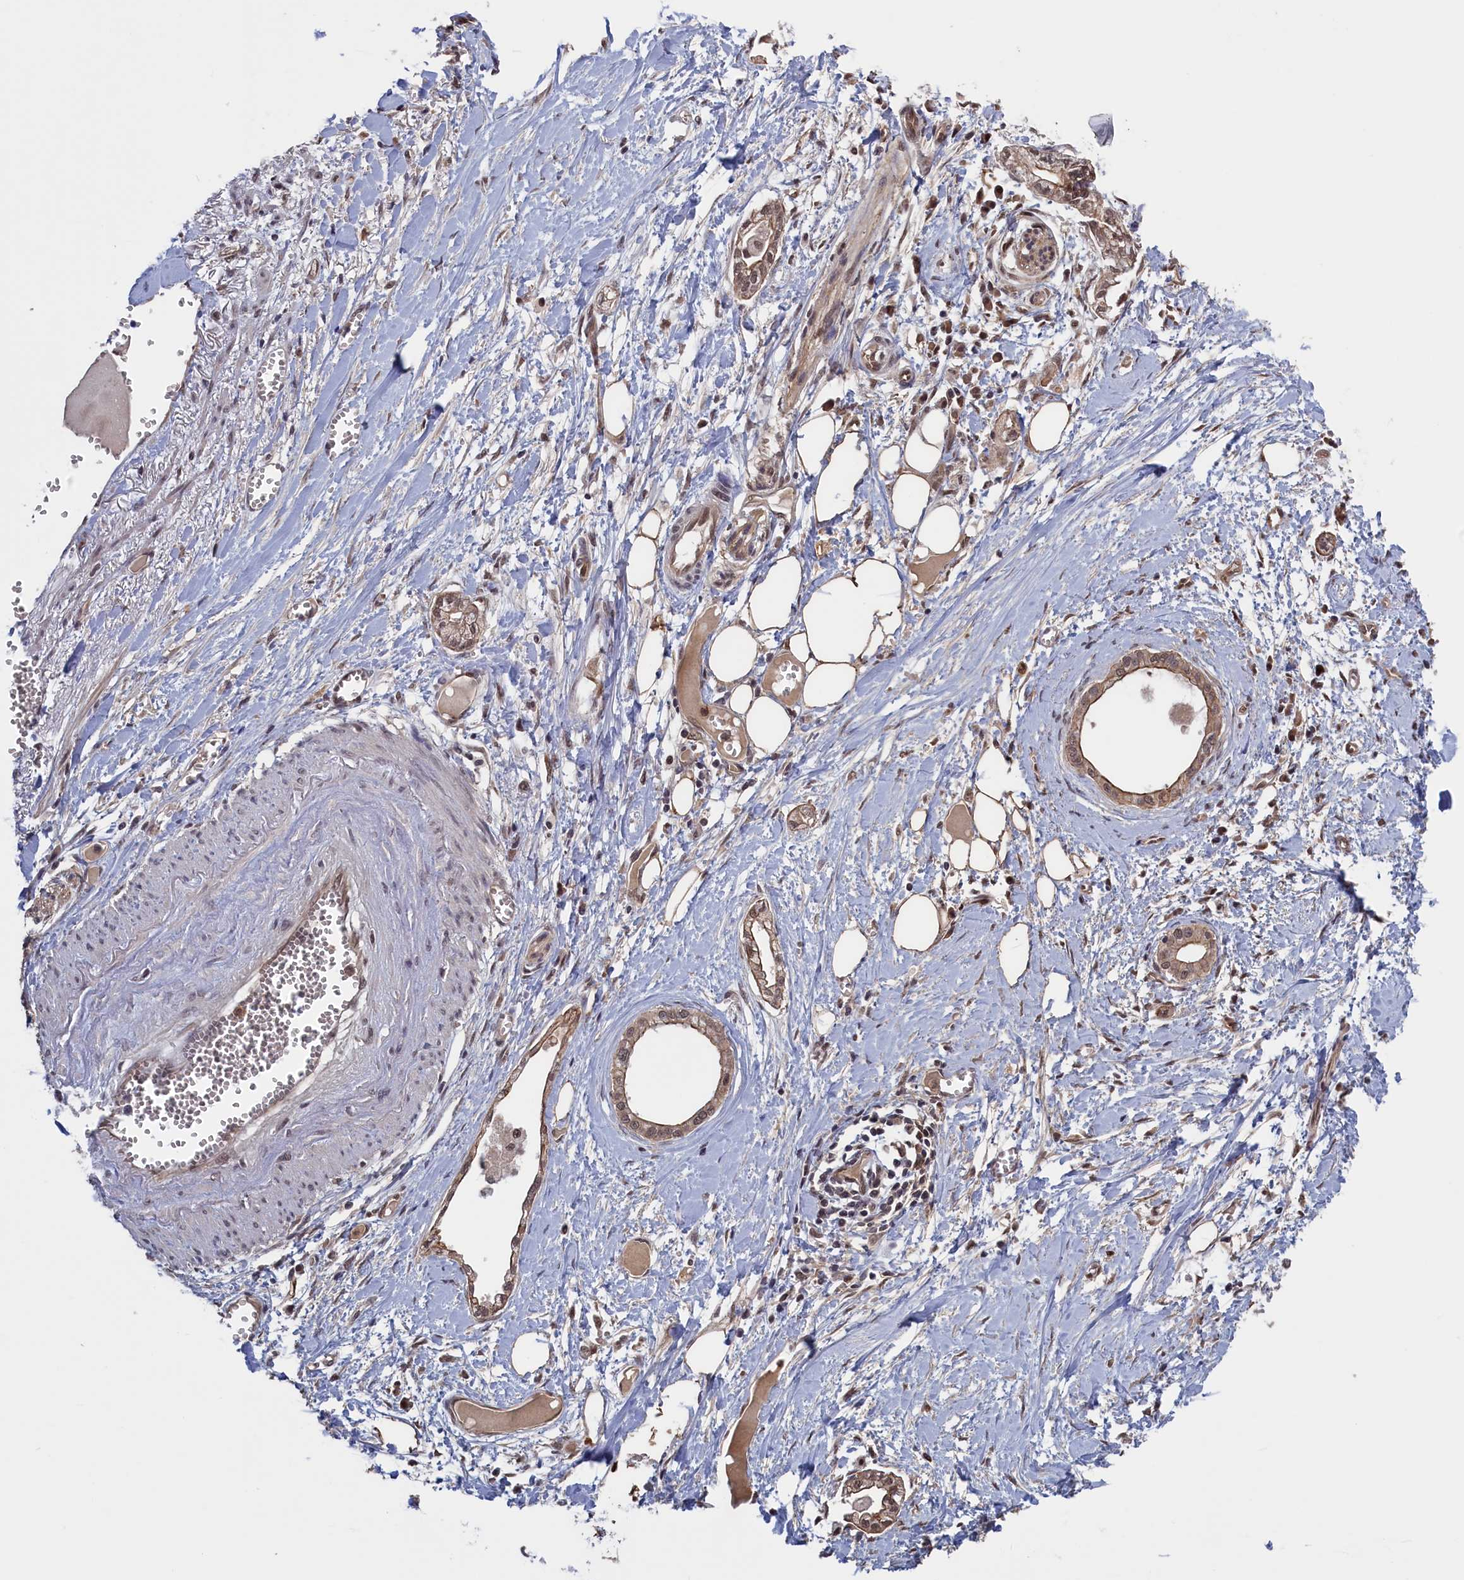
{"staining": {"intensity": "weak", "quantity": ">75%", "location": "cytoplasmic/membranous,nuclear"}, "tissue": "pancreatic cancer", "cell_type": "Tumor cells", "image_type": "cancer", "snomed": [{"axis": "morphology", "description": "Adenocarcinoma, NOS"}, {"axis": "topography", "description": "Pancreas"}], "caption": "IHC image of neoplastic tissue: adenocarcinoma (pancreatic) stained using immunohistochemistry (IHC) displays low levels of weak protein expression localized specifically in the cytoplasmic/membranous and nuclear of tumor cells, appearing as a cytoplasmic/membranous and nuclear brown color.", "gene": "PLP2", "patient": {"sex": "male", "age": 68}}